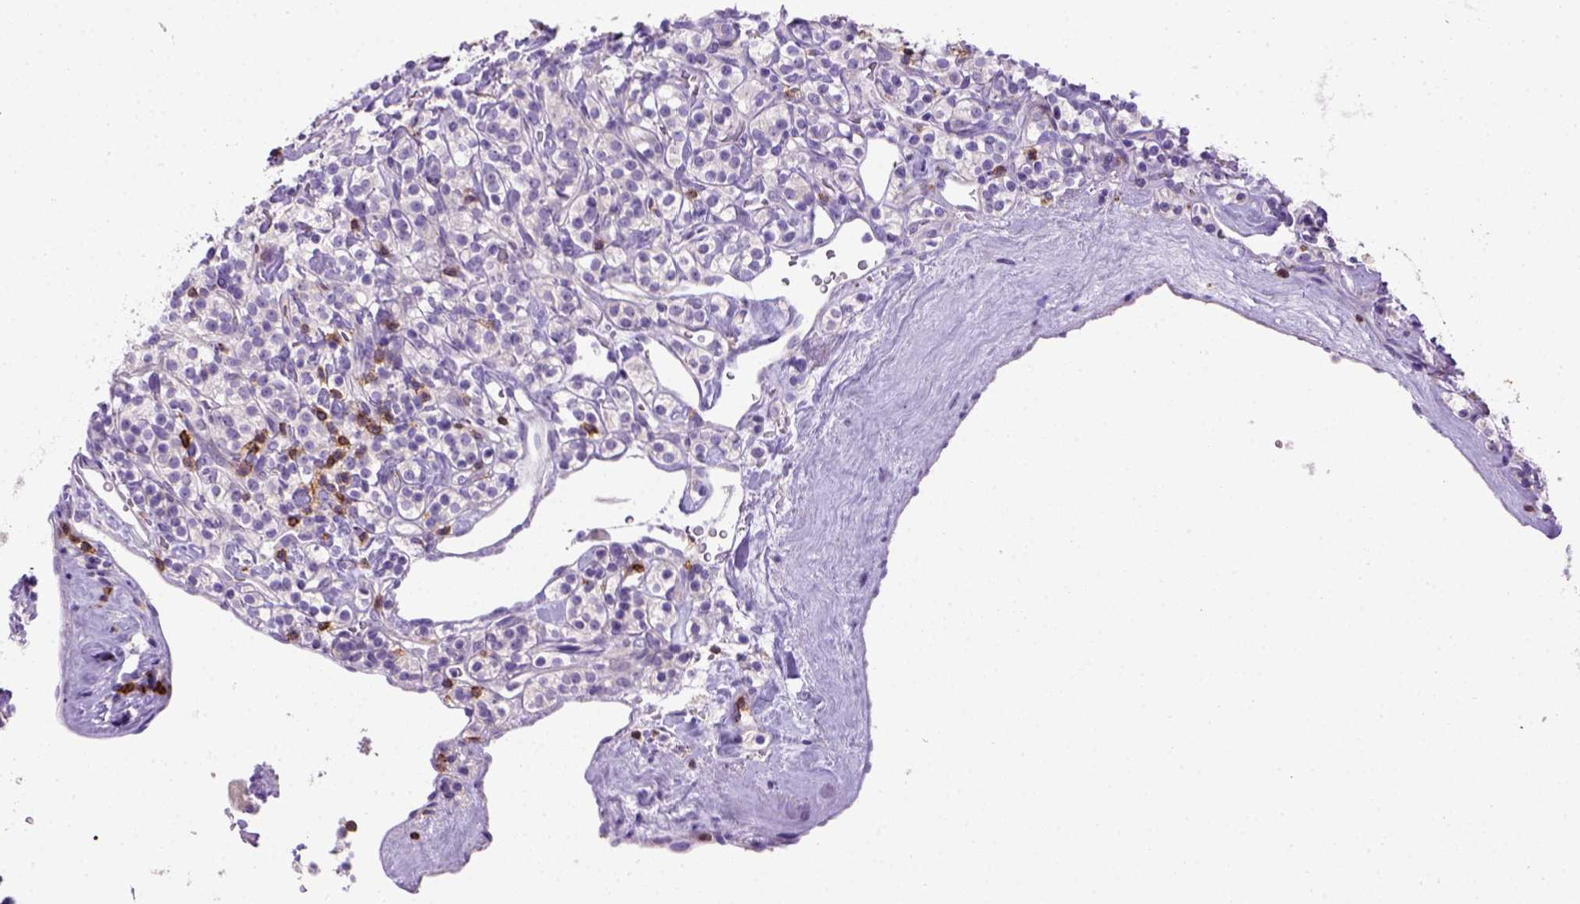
{"staining": {"intensity": "negative", "quantity": "none", "location": "none"}, "tissue": "renal cancer", "cell_type": "Tumor cells", "image_type": "cancer", "snomed": [{"axis": "morphology", "description": "Adenocarcinoma, NOS"}, {"axis": "topography", "description": "Kidney"}], "caption": "Tumor cells are negative for protein expression in human adenocarcinoma (renal). The staining is performed using DAB brown chromogen with nuclei counter-stained in using hematoxylin.", "gene": "CD3E", "patient": {"sex": "male", "age": 77}}